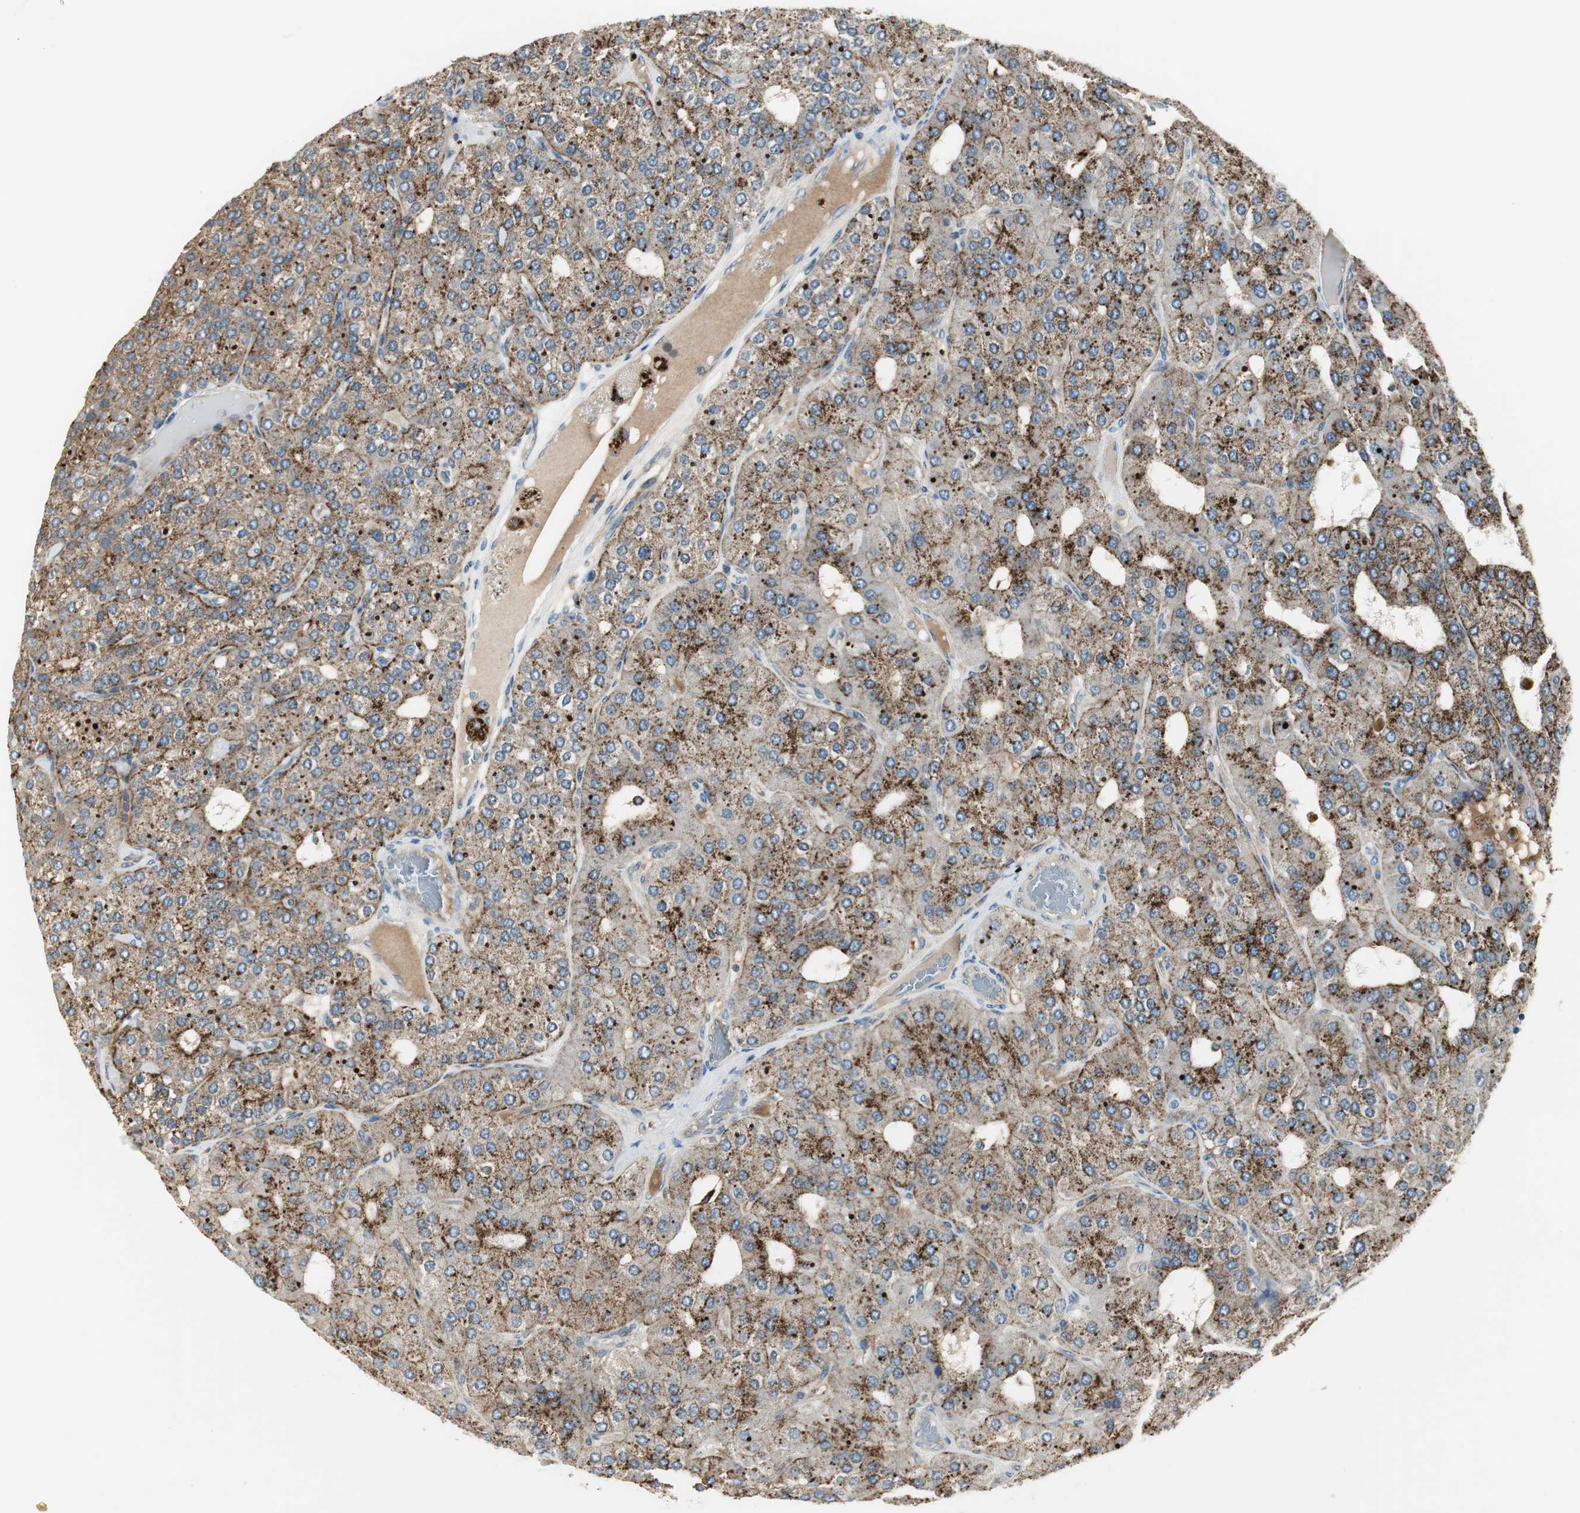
{"staining": {"intensity": "strong", "quantity": ">75%", "location": "cytoplasmic/membranous"}, "tissue": "parathyroid gland", "cell_type": "Glandular cells", "image_type": "normal", "snomed": [{"axis": "morphology", "description": "Normal tissue, NOS"}, {"axis": "morphology", "description": "Adenoma, NOS"}, {"axis": "topography", "description": "Parathyroid gland"}], "caption": "Glandular cells demonstrate high levels of strong cytoplasmic/membranous staining in approximately >75% of cells in benign human parathyroid gland. The protein of interest is stained brown, and the nuclei are stained in blue (DAB IHC with brightfield microscopy, high magnification).", "gene": "NCK1", "patient": {"sex": "female", "age": 86}}